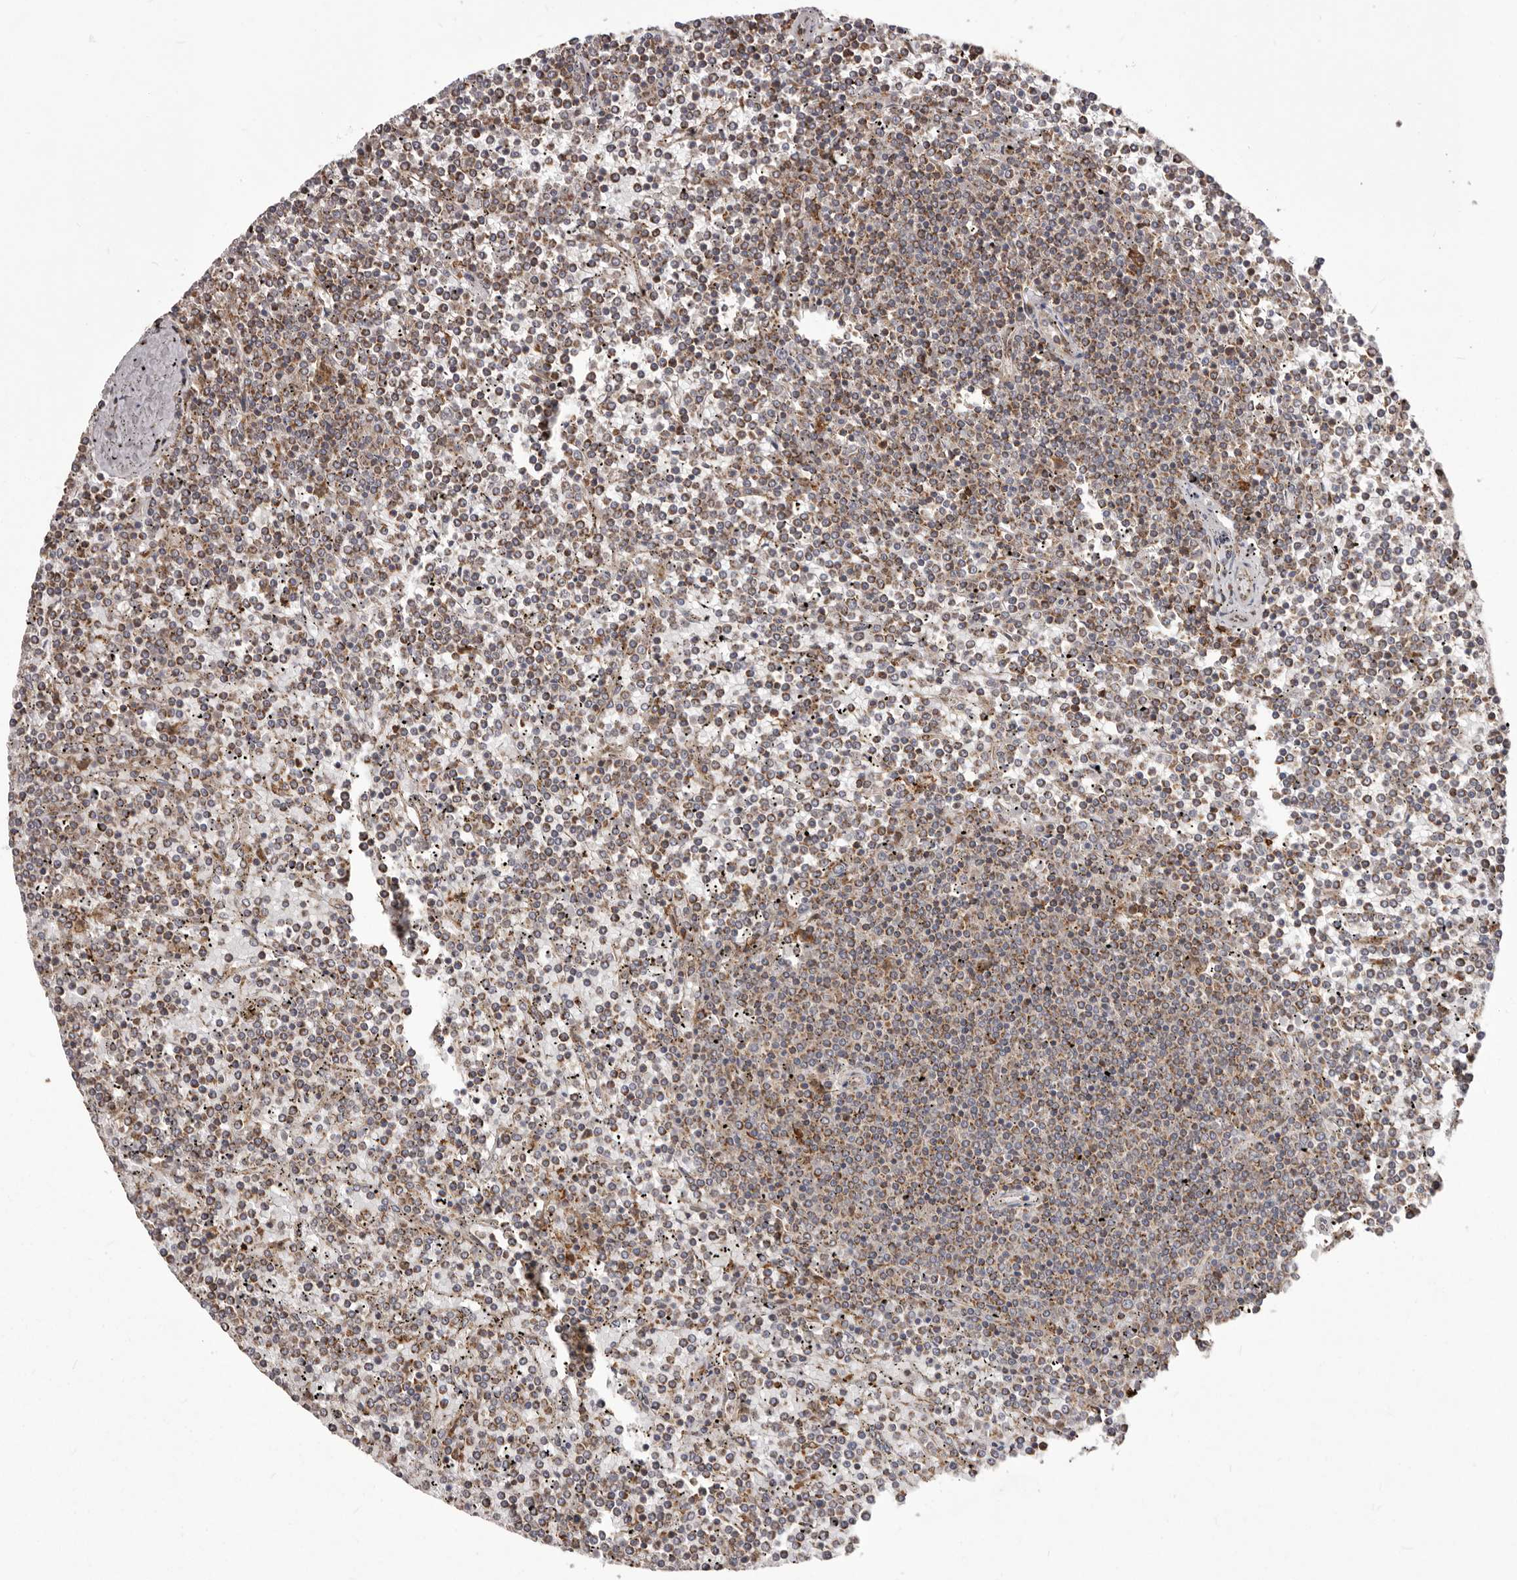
{"staining": {"intensity": "weak", "quantity": ">75%", "location": "cytoplasmic/membranous"}, "tissue": "lymphoma", "cell_type": "Tumor cells", "image_type": "cancer", "snomed": [{"axis": "morphology", "description": "Malignant lymphoma, non-Hodgkin's type, Low grade"}, {"axis": "topography", "description": "Spleen"}], "caption": "The photomicrograph displays immunohistochemical staining of lymphoma. There is weak cytoplasmic/membranous expression is seen in about >75% of tumor cells.", "gene": "NUP43", "patient": {"sex": "female", "age": 19}}